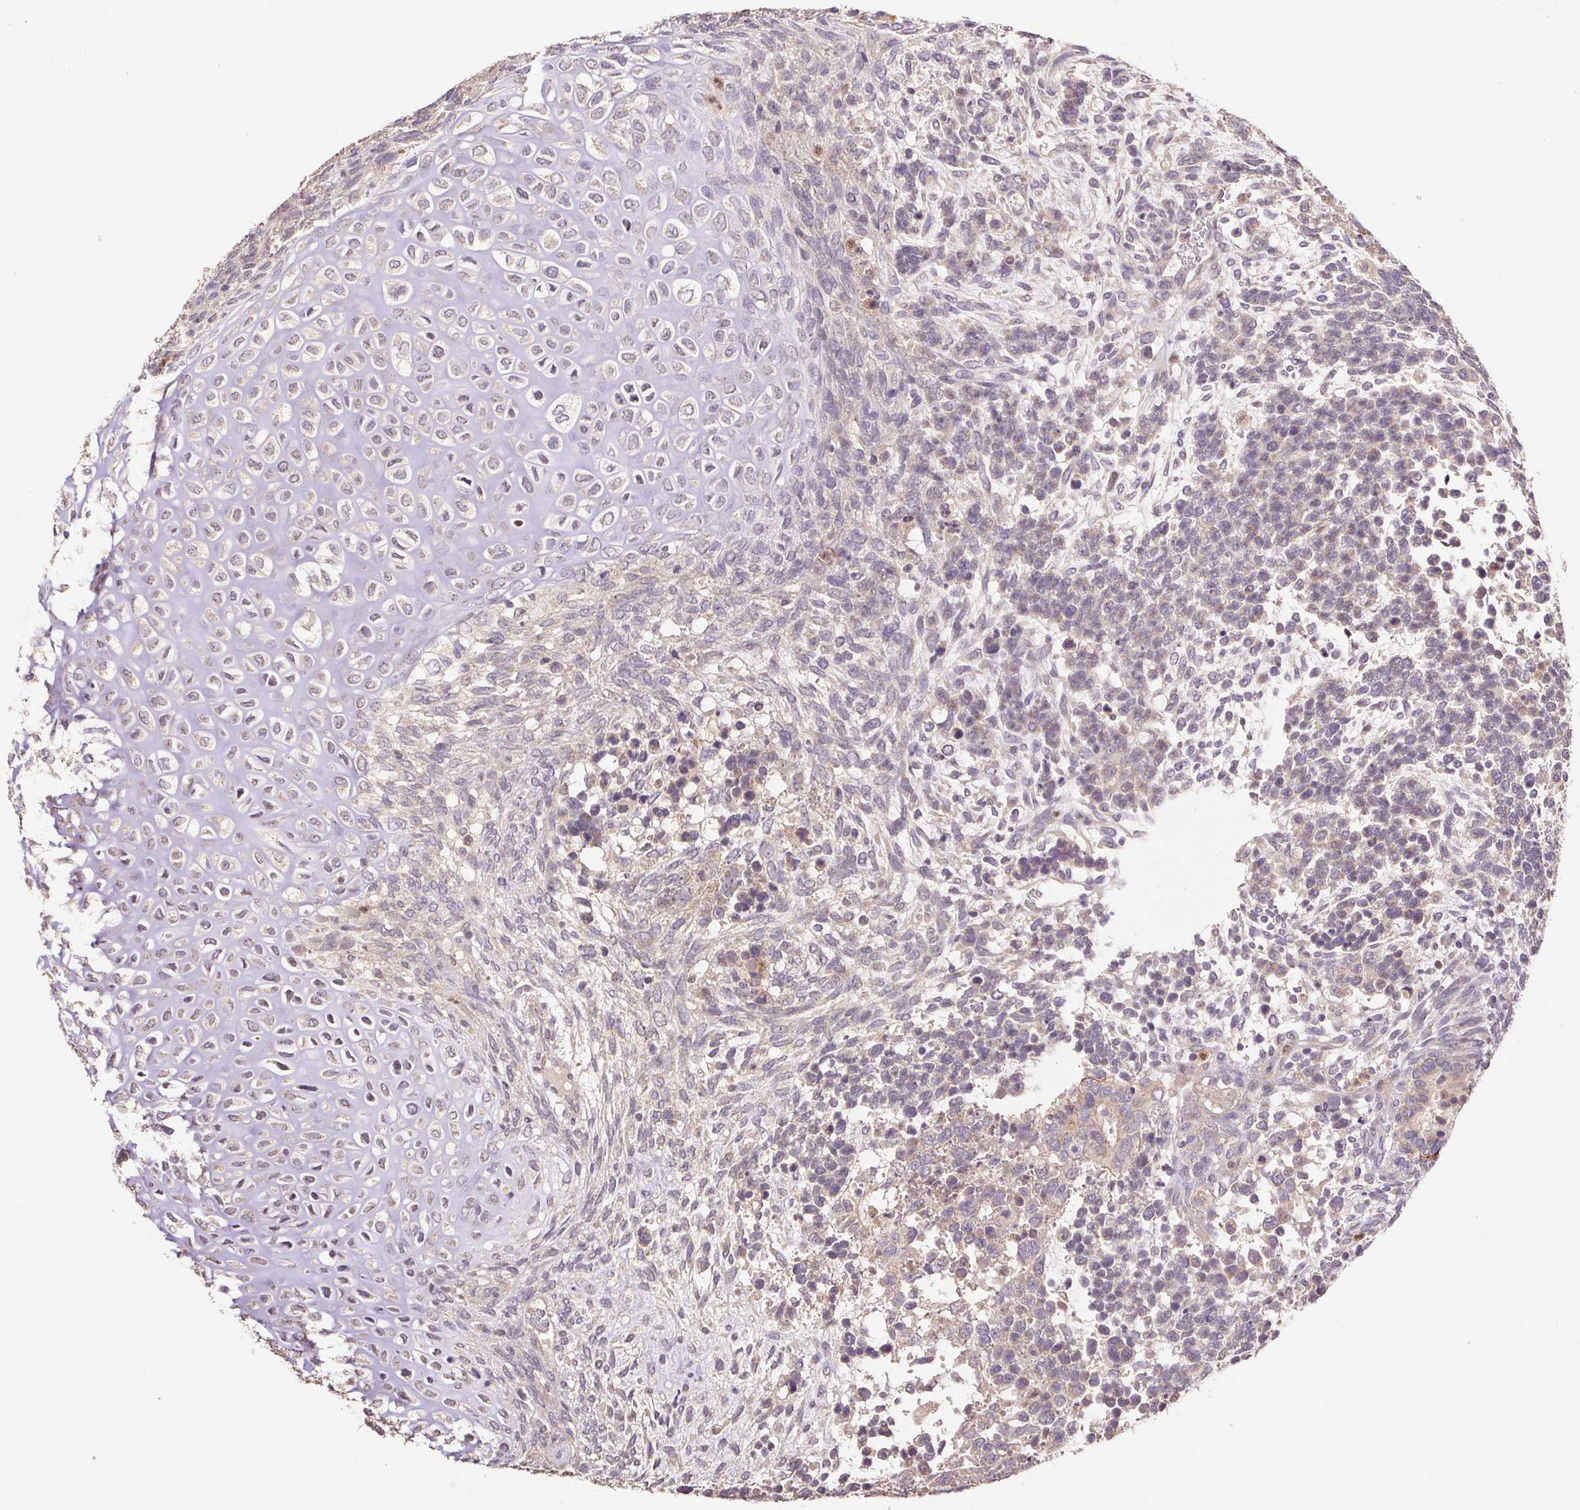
{"staining": {"intensity": "weak", "quantity": "<25%", "location": "cytoplasmic/membranous"}, "tissue": "testis cancer", "cell_type": "Tumor cells", "image_type": "cancer", "snomed": [{"axis": "morphology", "description": "Carcinoma, Embryonal, NOS"}, {"axis": "topography", "description": "Testis"}], "caption": "Human testis cancer (embryonal carcinoma) stained for a protein using IHC displays no positivity in tumor cells.", "gene": "RAB11A", "patient": {"sex": "male", "age": 23}}